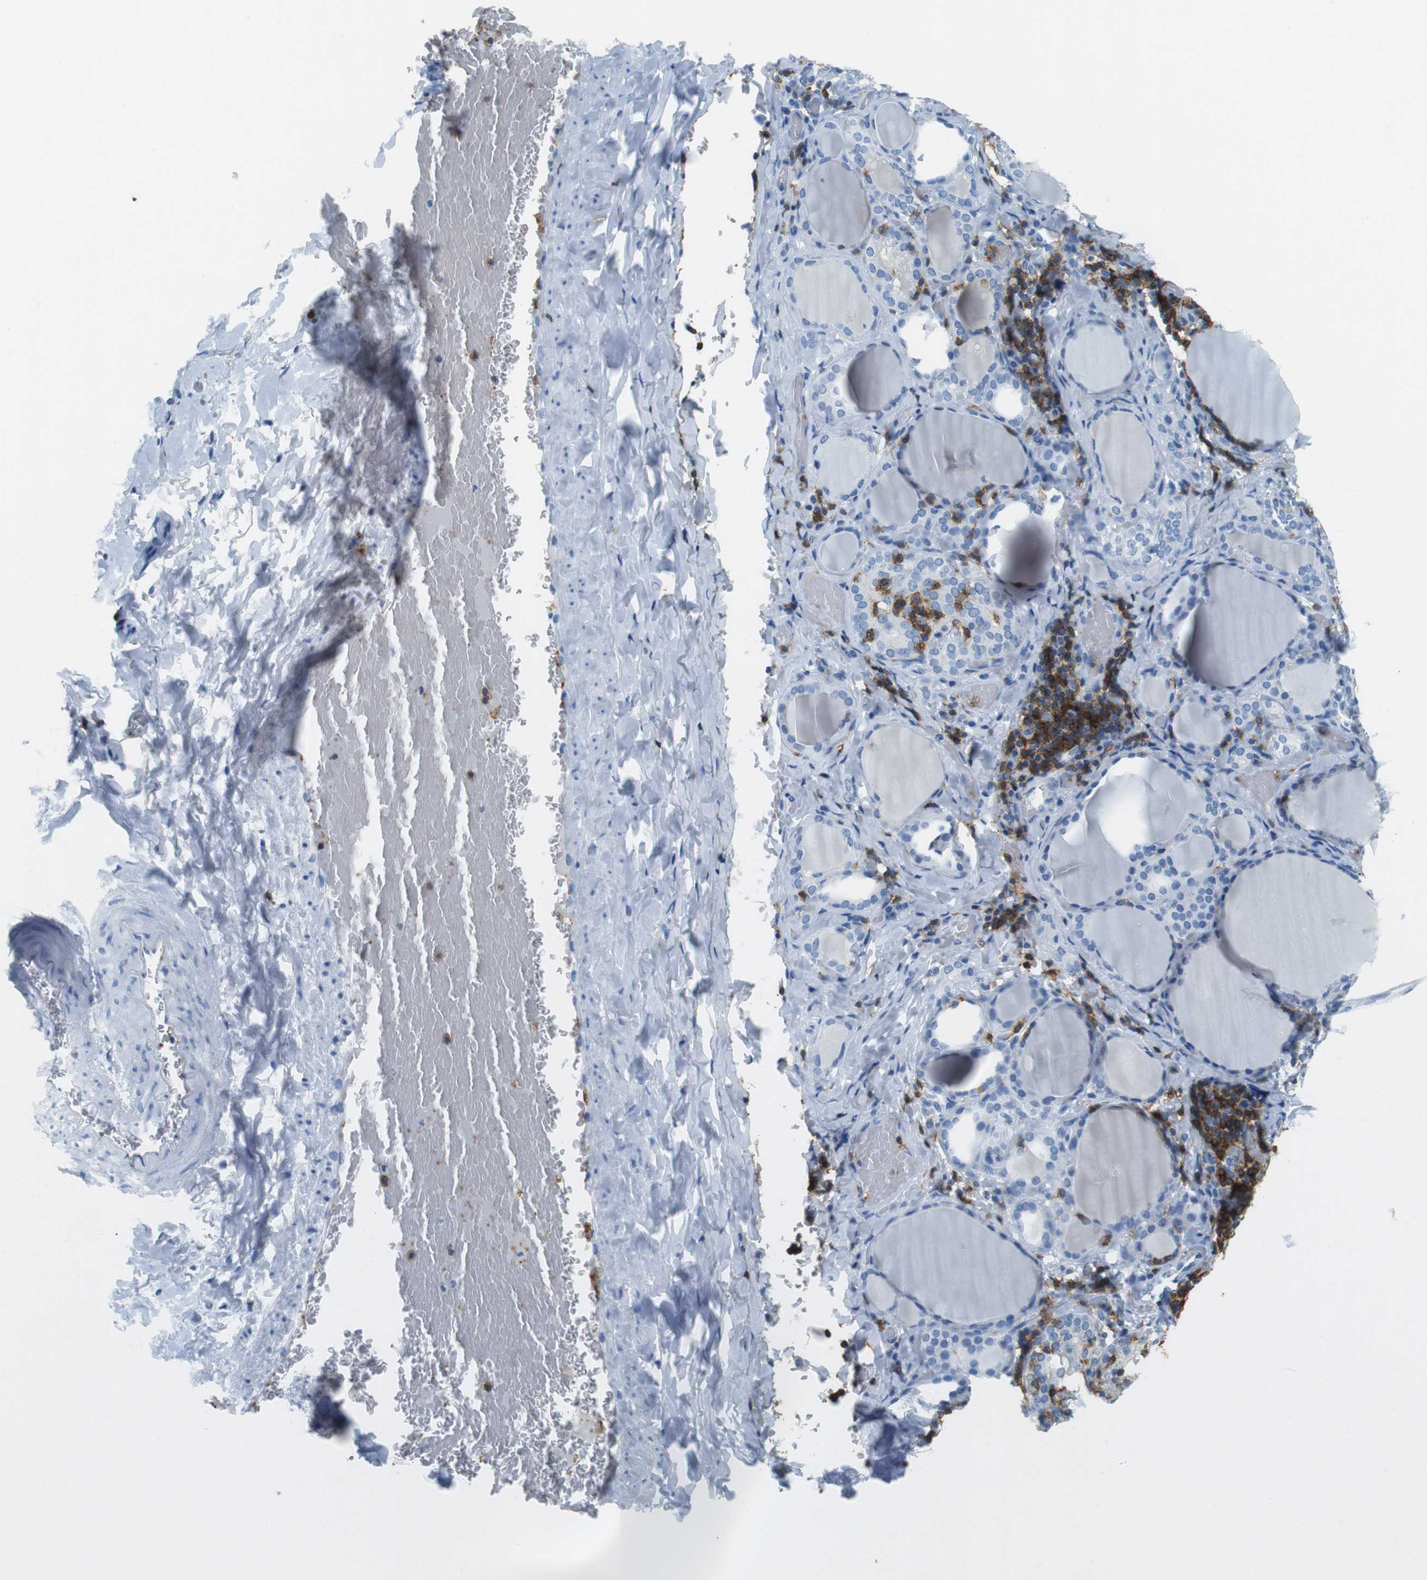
{"staining": {"intensity": "negative", "quantity": "none", "location": "none"}, "tissue": "thyroid gland", "cell_type": "Glandular cells", "image_type": "normal", "snomed": [{"axis": "morphology", "description": "Normal tissue, NOS"}, {"axis": "morphology", "description": "Papillary adenocarcinoma, NOS"}, {"axis": "topography", "description": "Thyroid gland"}], "caption": "Glandular cells show no significant expression in benign thyroid gland.", "gene": "LAT", "patient": {"sex": "female", "age": 30}}